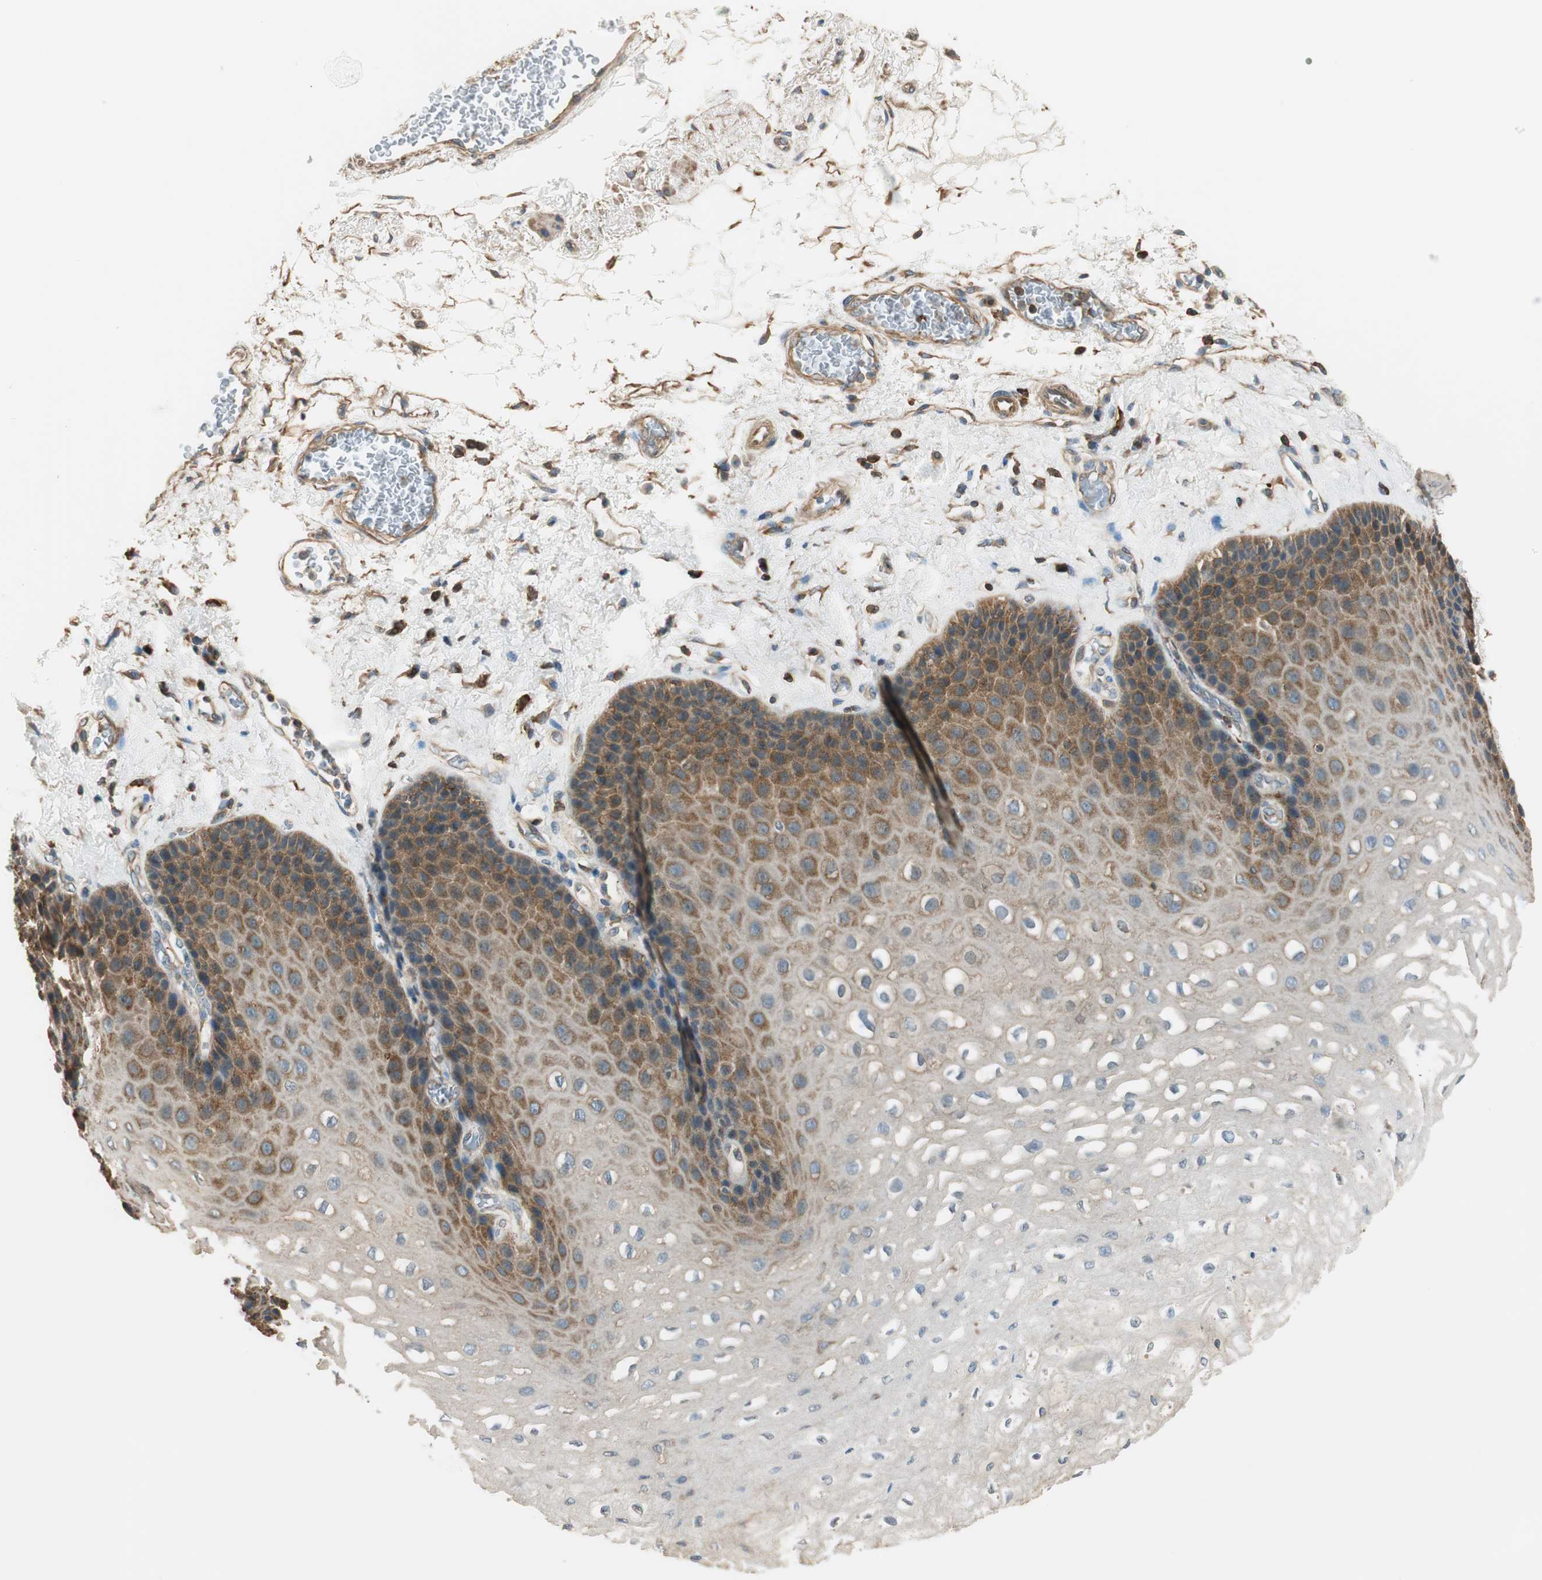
{"staining": {"intensity": "moderate", "quantity": "25%-75%", "location": "cytoplasmic/membranous"}, "tissue": "esophagus", "cell_type": "Squamous epithelial cells", "image_type": "normal", "snomed": [{"axis": "morphology", "description": "Normal tissue, NOS"}, {"axis": "topography", "description": "Esophagus"}], "caption": "Squamous epithelial cells reveal medium levels of moderate cytoplasmic/membranous expression in approximately 25%-75% of cells in benign human esophagus.", "gene": "PI4K2B", "patient": {"sex": "female", "age": 72}}